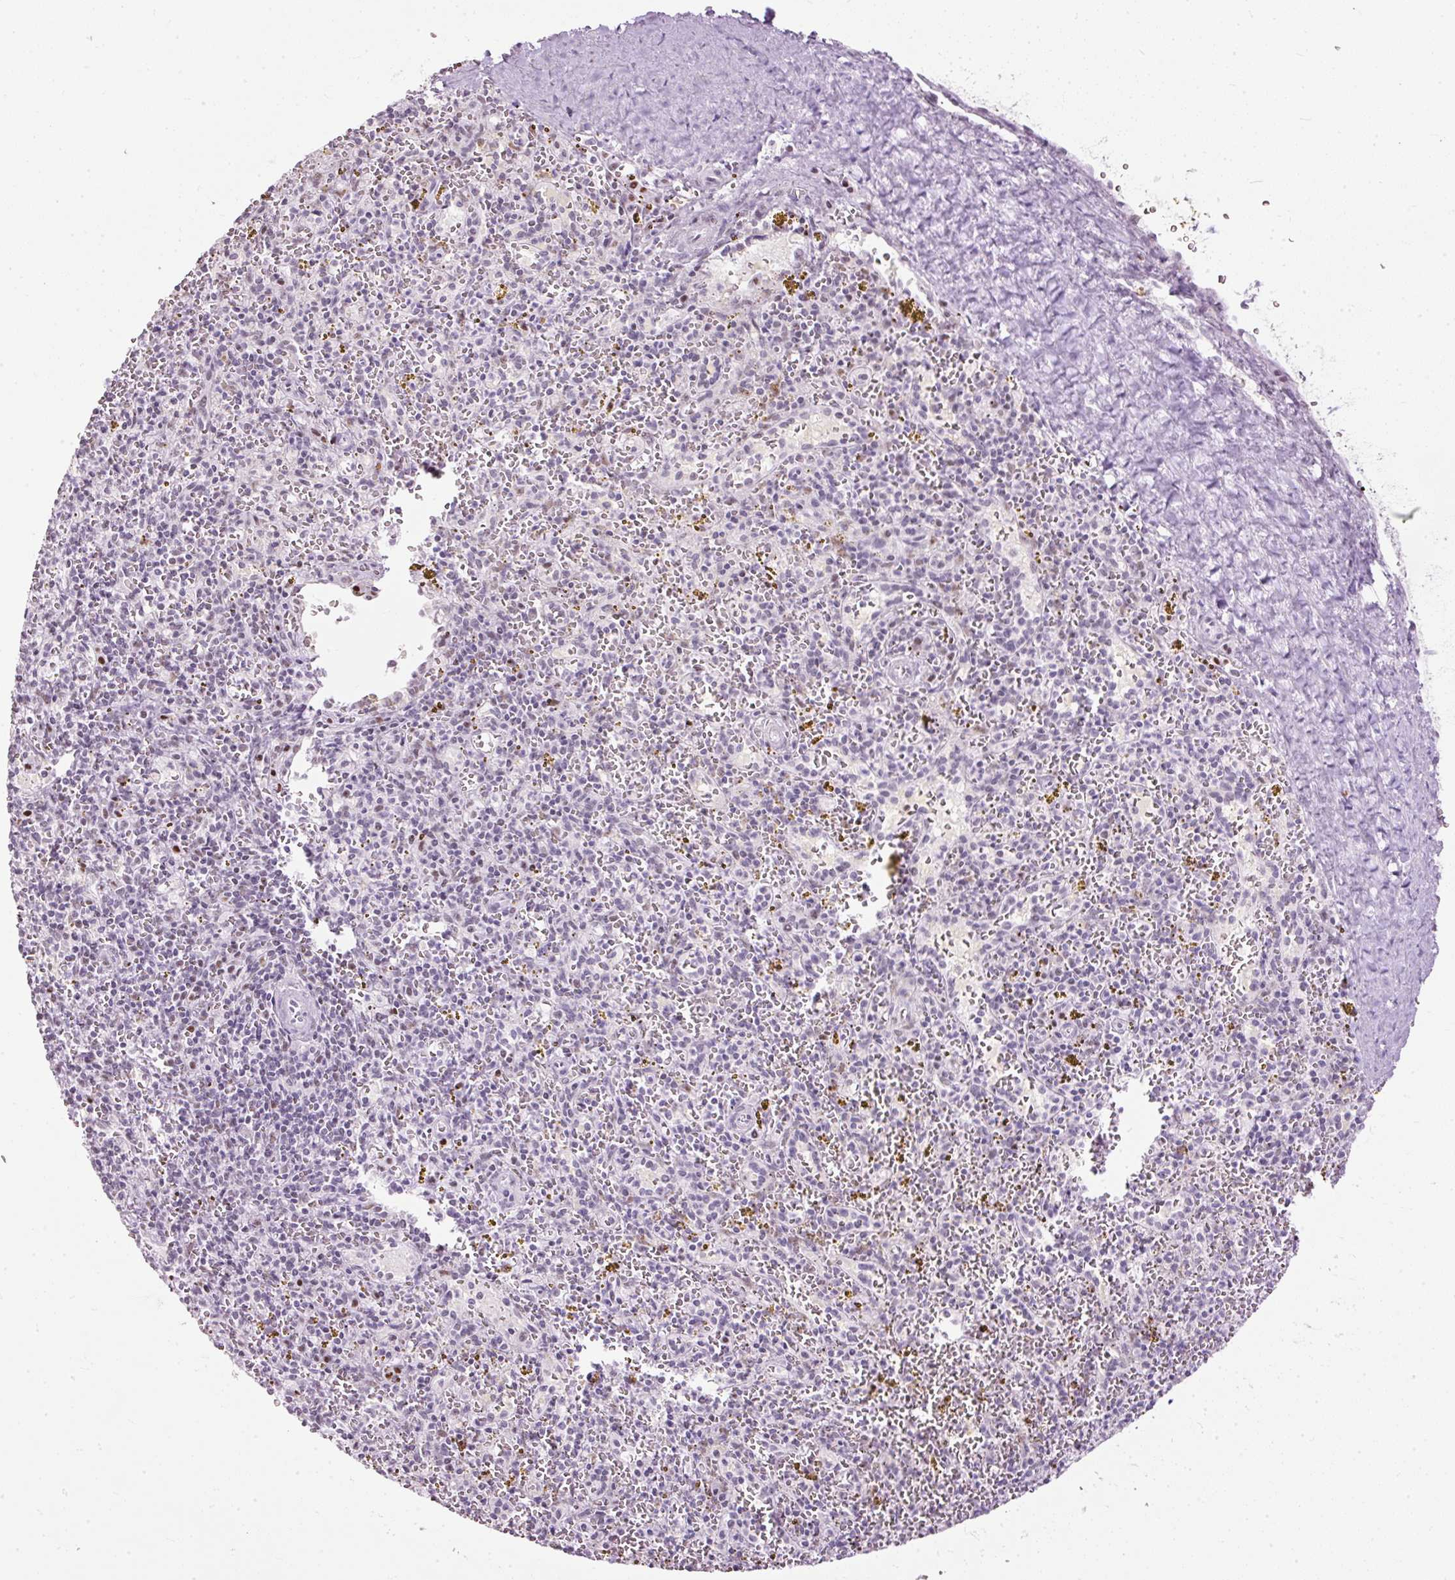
{"staining": {"intensity": "negative", "quantity": "none", "location": "none"}, "tissue": "spleen", "cell_type": "Cells in red pulp", "image_type": "normal", "snomed": [{"axis": "morphology", "description": "Normal tissue, NOS"}, {"axis": "topography", "description": "Spleen"}], "caption": "Immunohistochemistry (IHC) of benign human spleen demonstrates no expression in cells in red pulp.", "gene": "PDE6B", "patient": {"sex": "male", "age": 57}}